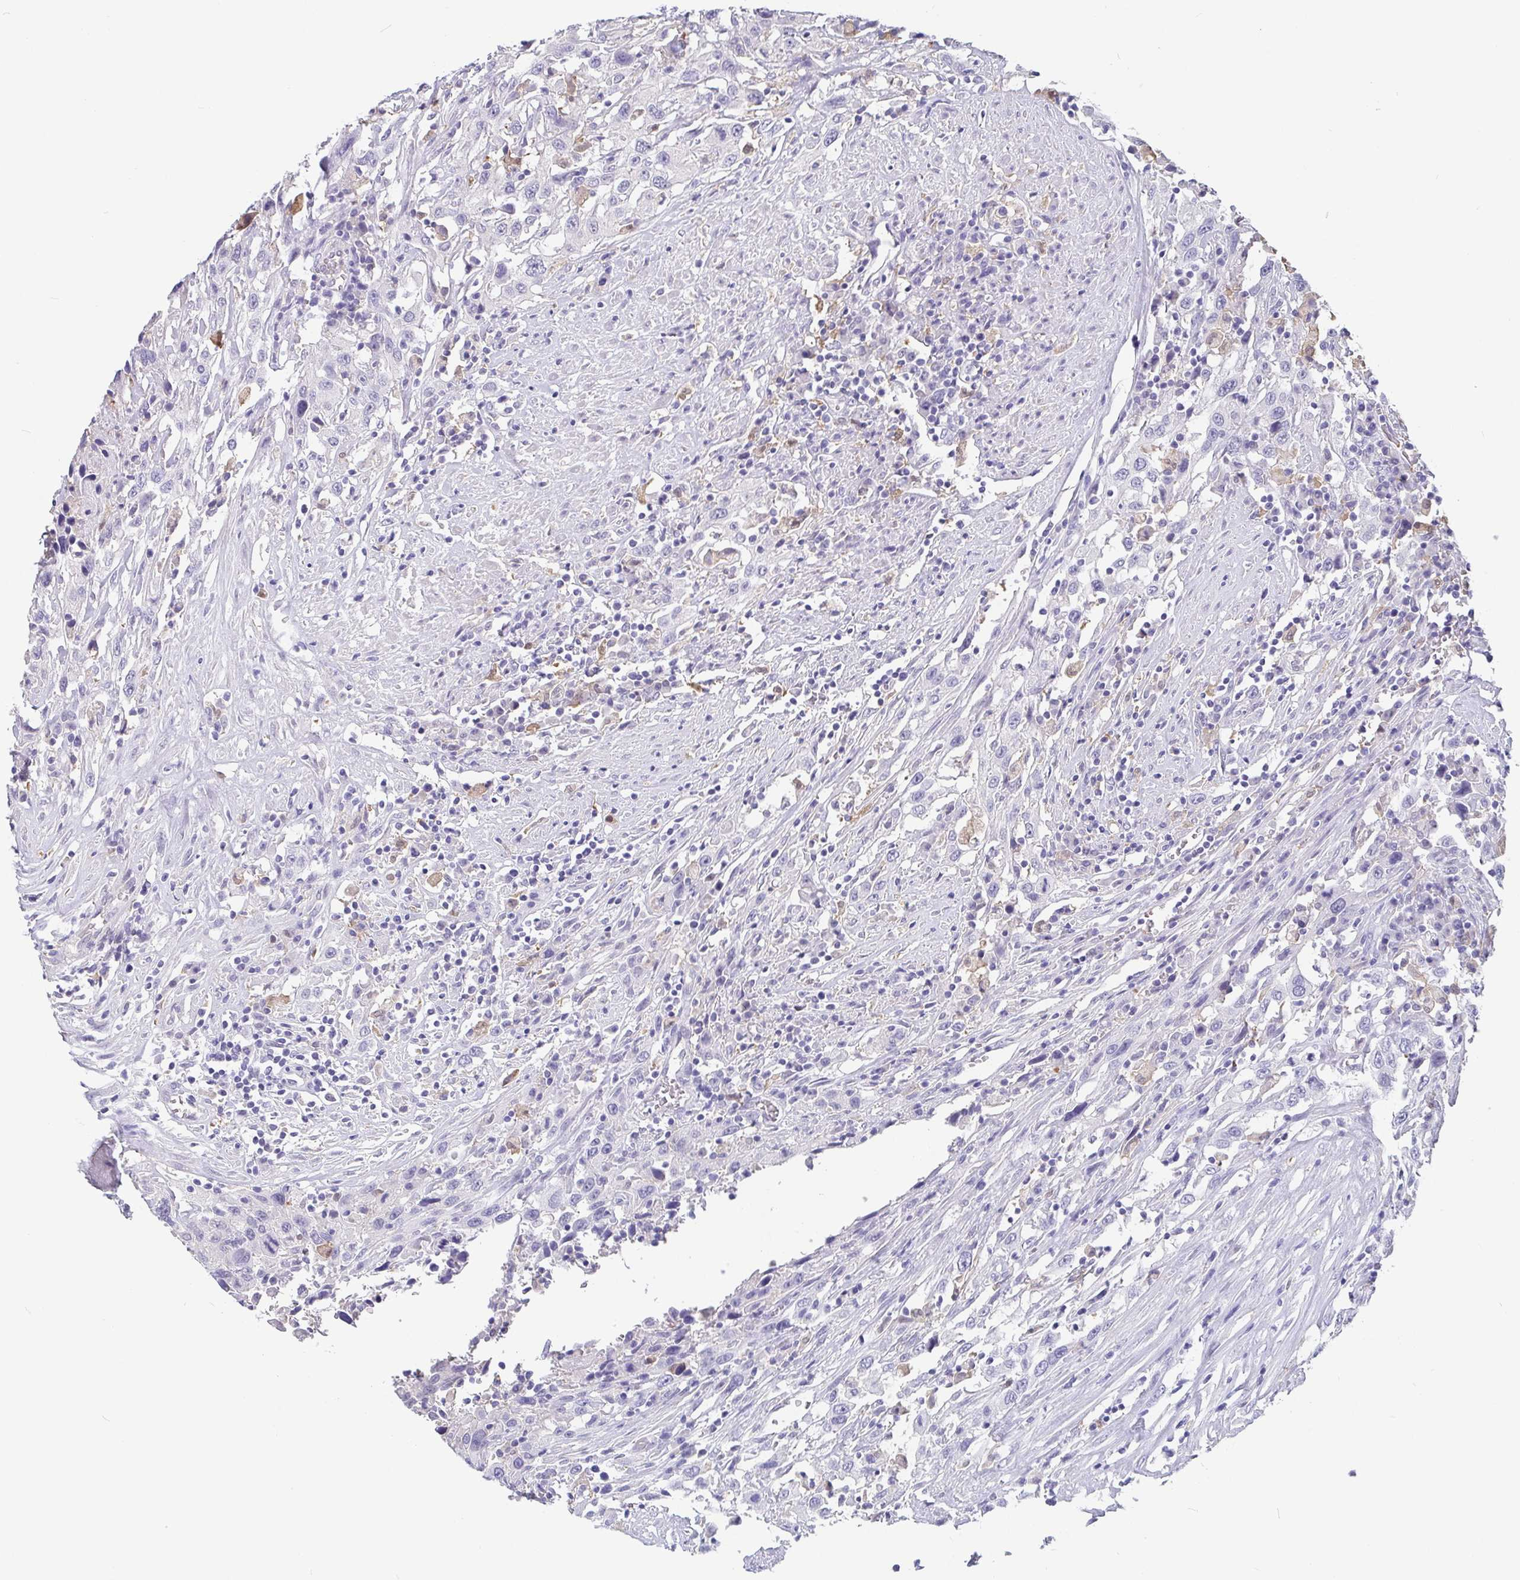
{"staining": {"intensity": "negative", "quantity": "none", "location": "none"}, "tissue": "urothelial cancer", "cell_type": "Tumor cells", "image_type": "cancer", "snomed": [{"axis": "morphology", "description": "Urothelial carcinoma, High grade"}, {"axis": "topography", "description": "Urinary bladder"}], "caption": "DAB (3,3'-diaminobenzidine) immunohistochemical staining of urothelial cancer demonstrates no significant positivity in tumor cells.", "gene": "IDH1", "patient": {"sex": "male", "age": 61}}